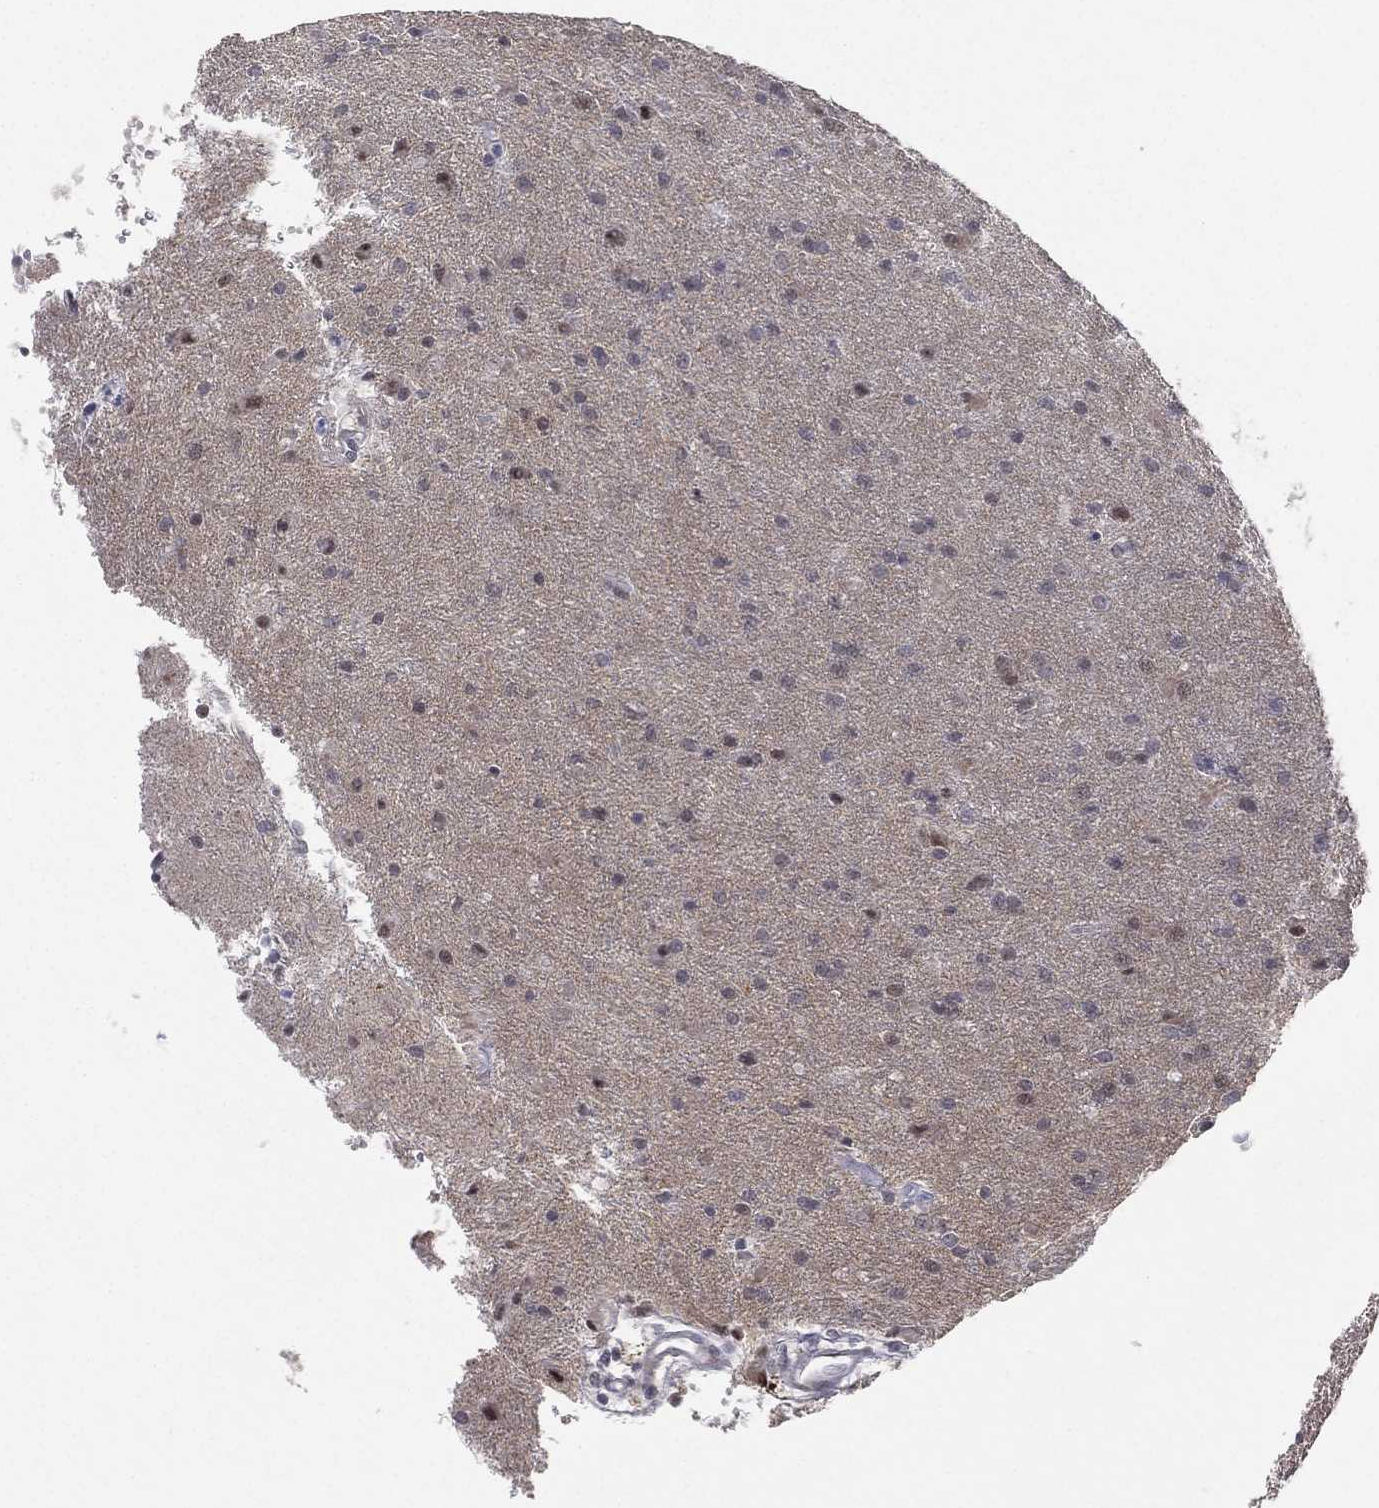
{"staining": {"intensity": "negative", "quantity": "none", "location": "none"}, "tissue": "glioma", "cell_type": "Tumor cells", "image_type": "cancer", "snomed": [{"axis": "morphology", "description": "Glioma, malignant, Low grade"}, {"axis": "topography", "description": "Brain"}], "caption": "Human glioma stained for a protein using immunohistochemistry shows no positivity in tumor cells.", "gene": "KAT14", "patient": {"sex": "male", "age": 58}}